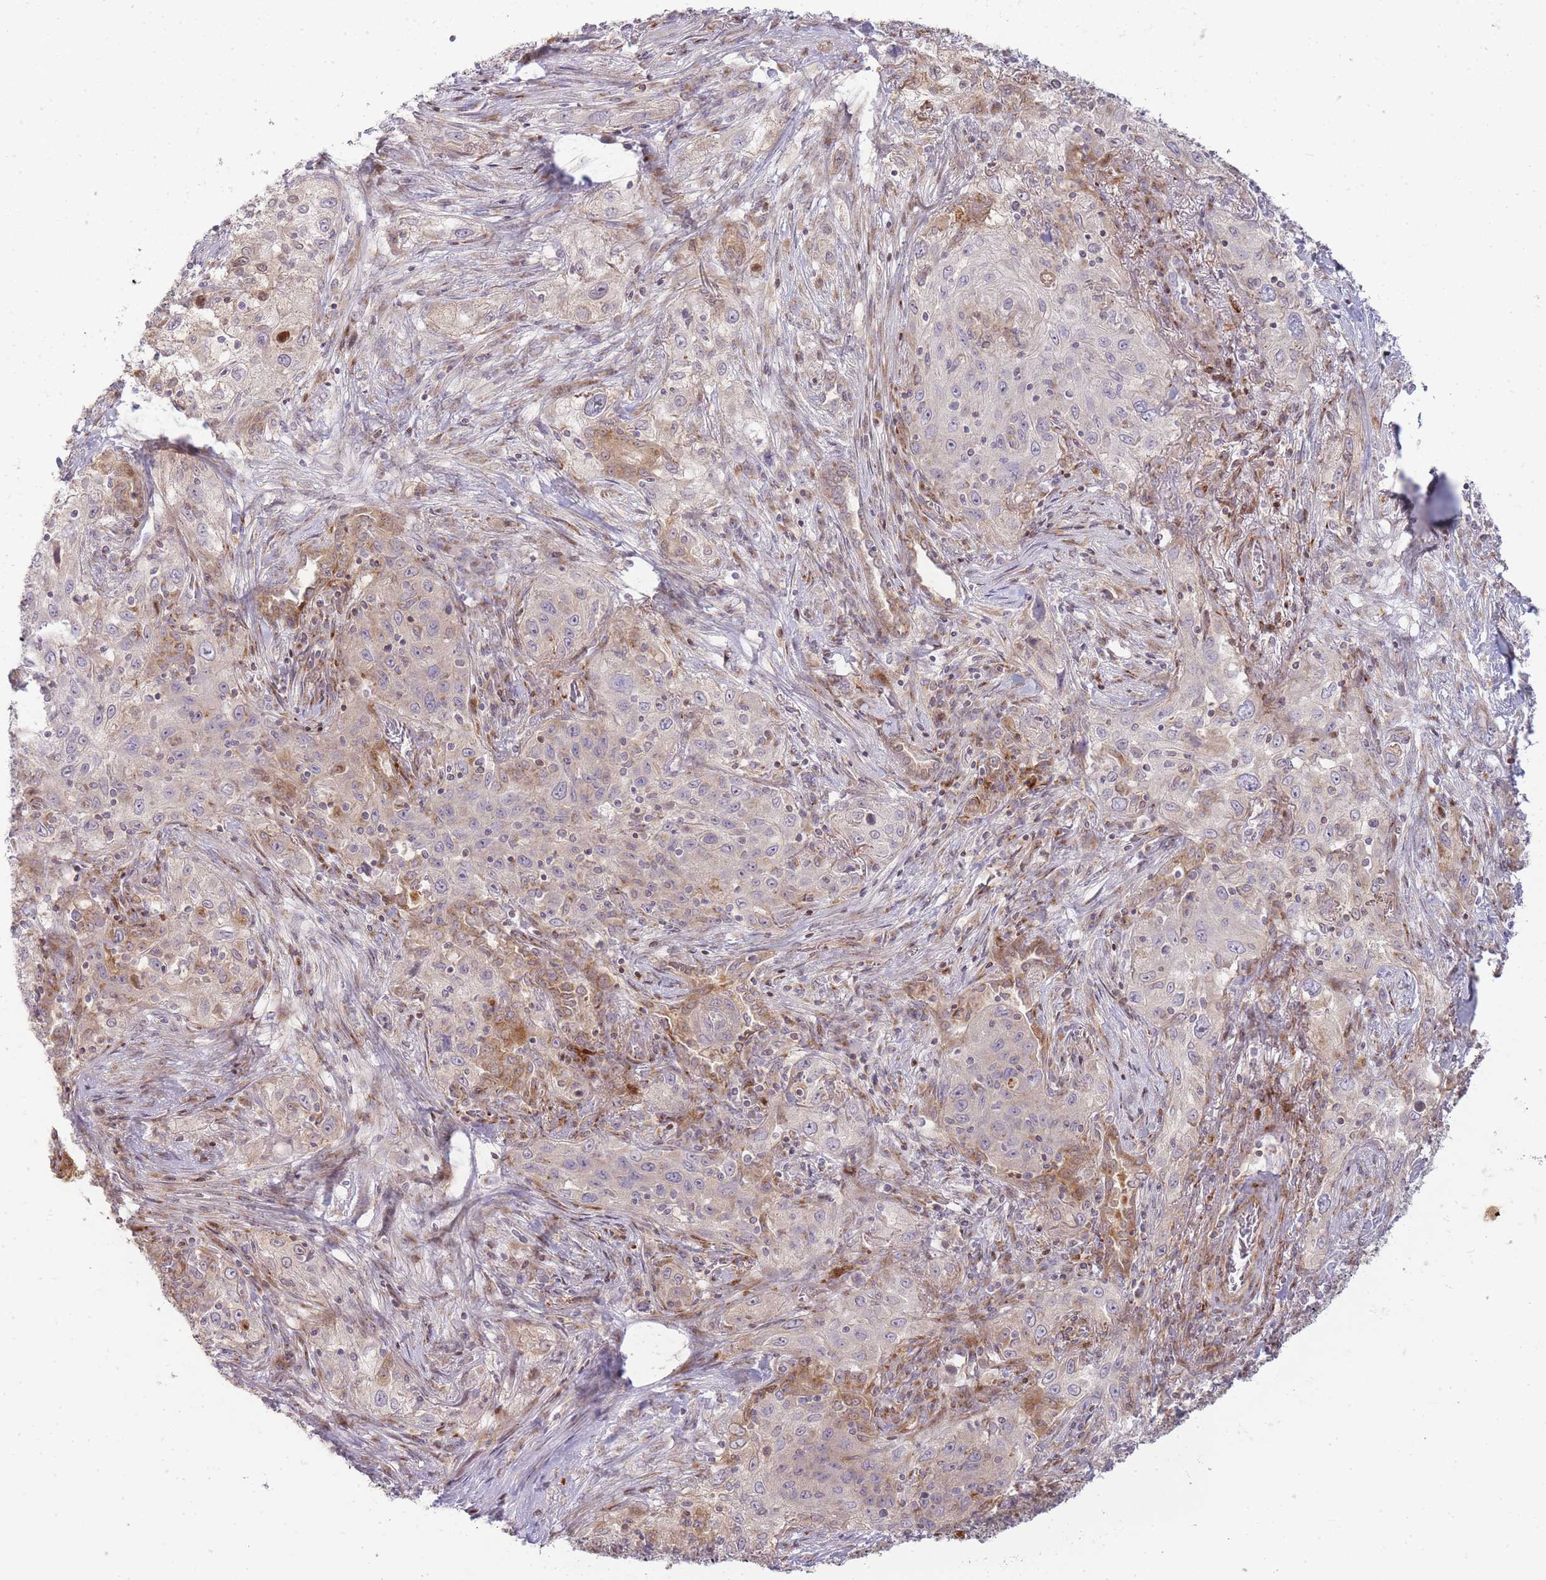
{"staining": {"intensity": "negative", "quantity": "none", "location": "none"}, "tissue": "lung cancer", "cell_type": "Tumor cells", "image_type": "cancer", "snomed": [{"axis": "morphology", "description": "Squamous cell carcinoma, NOS"}, {"axis": "topography", "description": "Lung"}], "caption": "Tumor cells show no significant positivity in squamous cell carcinoma (lung).", "gene": "PPP3R2", "patient": {"sex": "female", "age": 69}}